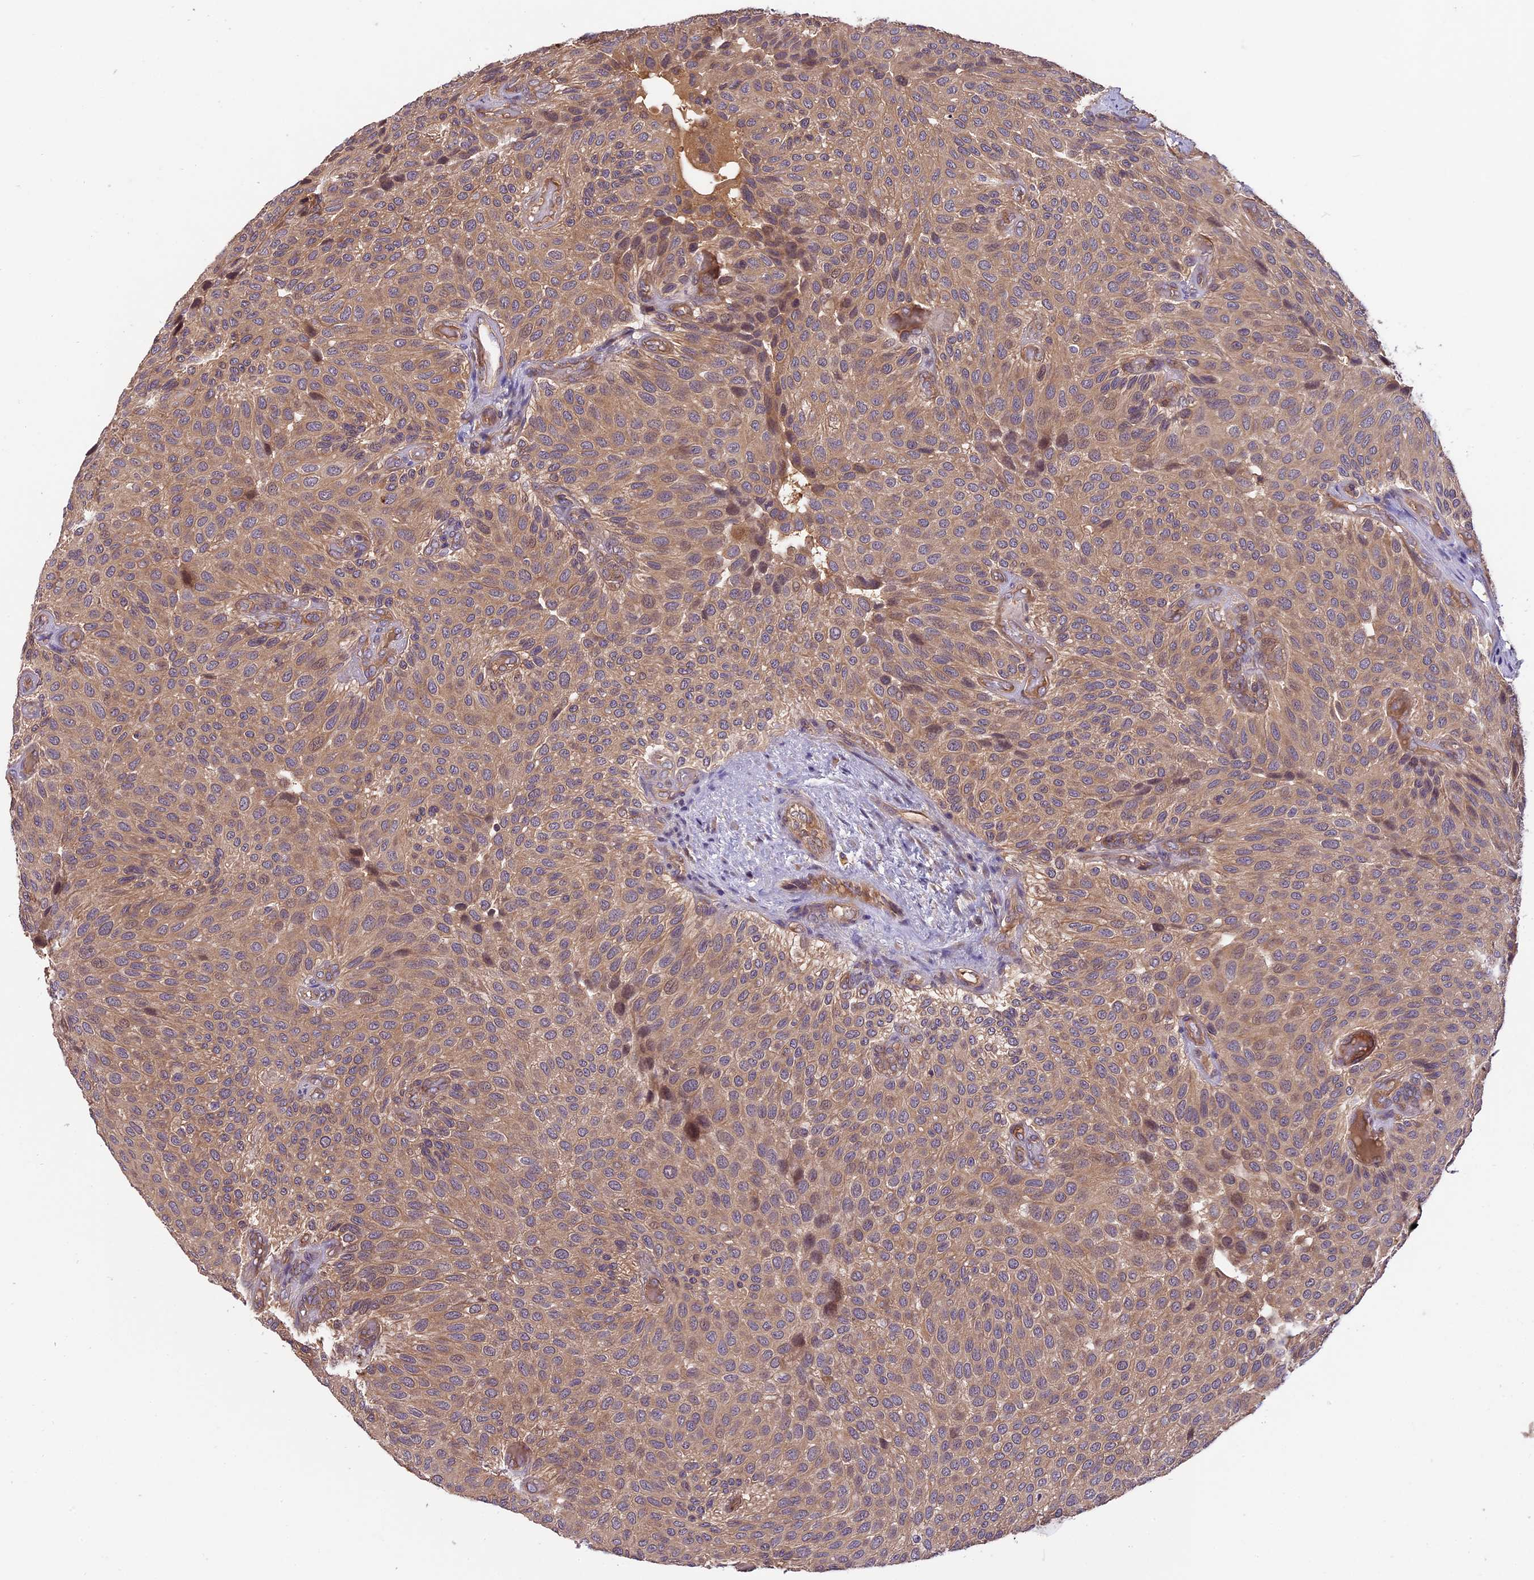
{"staining": {"intensity": "moderate", "quantity": ">75%", "location": "cytoplasmic/membranous"}, "tissue": "urothelial cancer", "cell_type": "Tumor cells", "image_type": "cancer", "snomed": [{"axis": "morphology", "description": "Urothelial carcinoma, Low grade"}, {"axis": "topography", "description": "Urinary bladder"}], "caption": "Protein staining of urothelial cancer tissue shows moderate cytoplasmic/membranous expression in approximately >75% of tumor cells. The protein of interest is stained brown, and the nuclei are stained in blue (DAB (3,3'-diaminobenzidine) IHC with brightfield microscopy, high magnification).", "gene": "SETD6", "patient": {"sex": "male", "age": 89}}